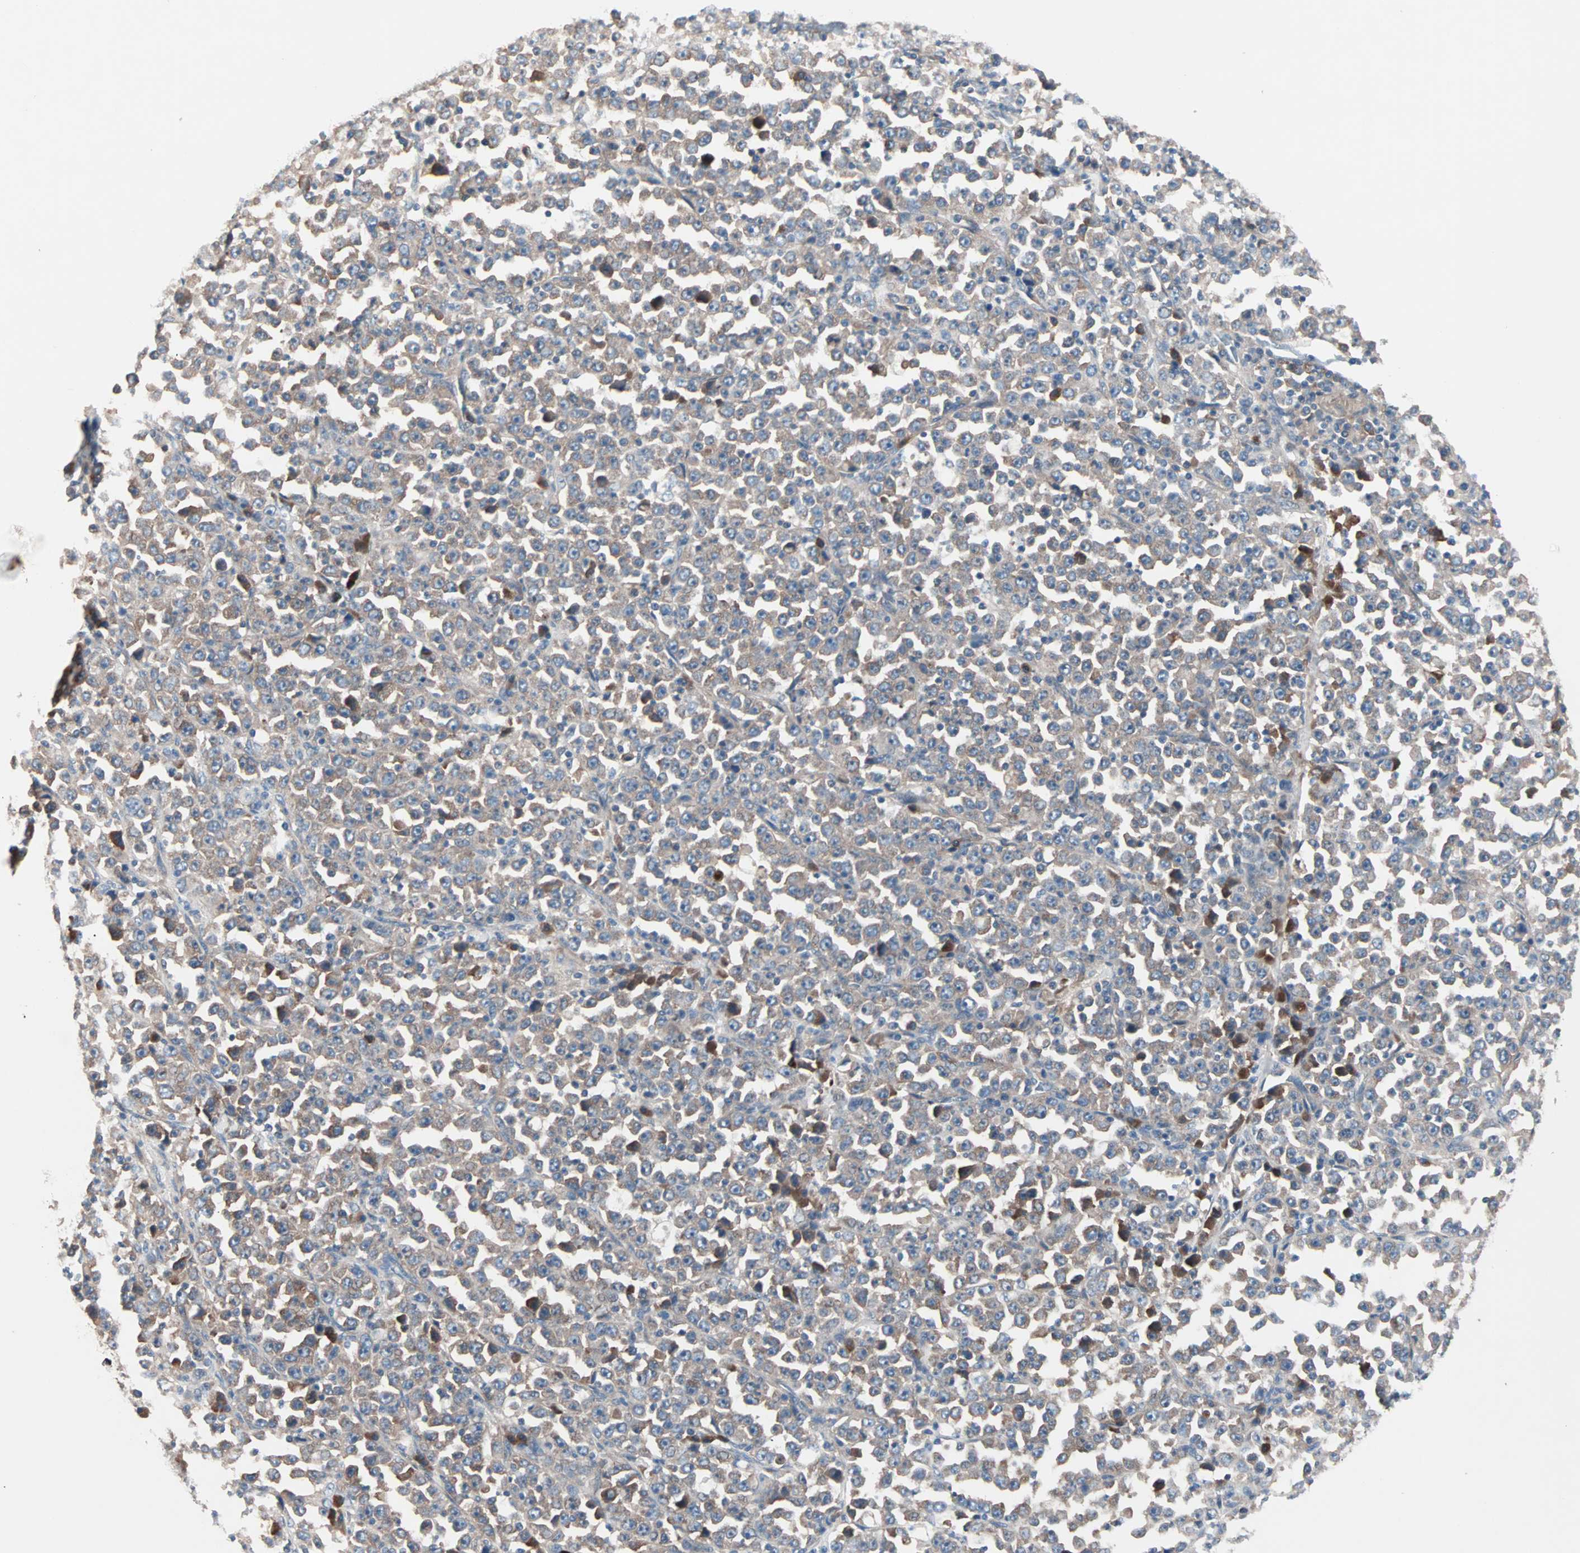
{"staining": {"intensity": "weak", "quantity": ">75%", "location": "cytoplasmic/membranous"}, "tissue": "stomach cancer", "cell_type": "Tumor cells", "image_type": "cancer", "snomed": [{"axis": "morphology", "description": "Normal tissue, NOS"}, {"axis": "morphology", "description": "Adenocarcinoma, NOS"}, {"axis": "topography", "description": "Stomach, upper"}, {"axis": "topography", "description": "Stomach"}], "caption": "Protein staining displays weak cytoplasmic/membranous staining in approximately >75% of tumor cells in stomach adenocarcinoma.", "gene": "CAD", "patient": {"sex": "male", "age": 59}}